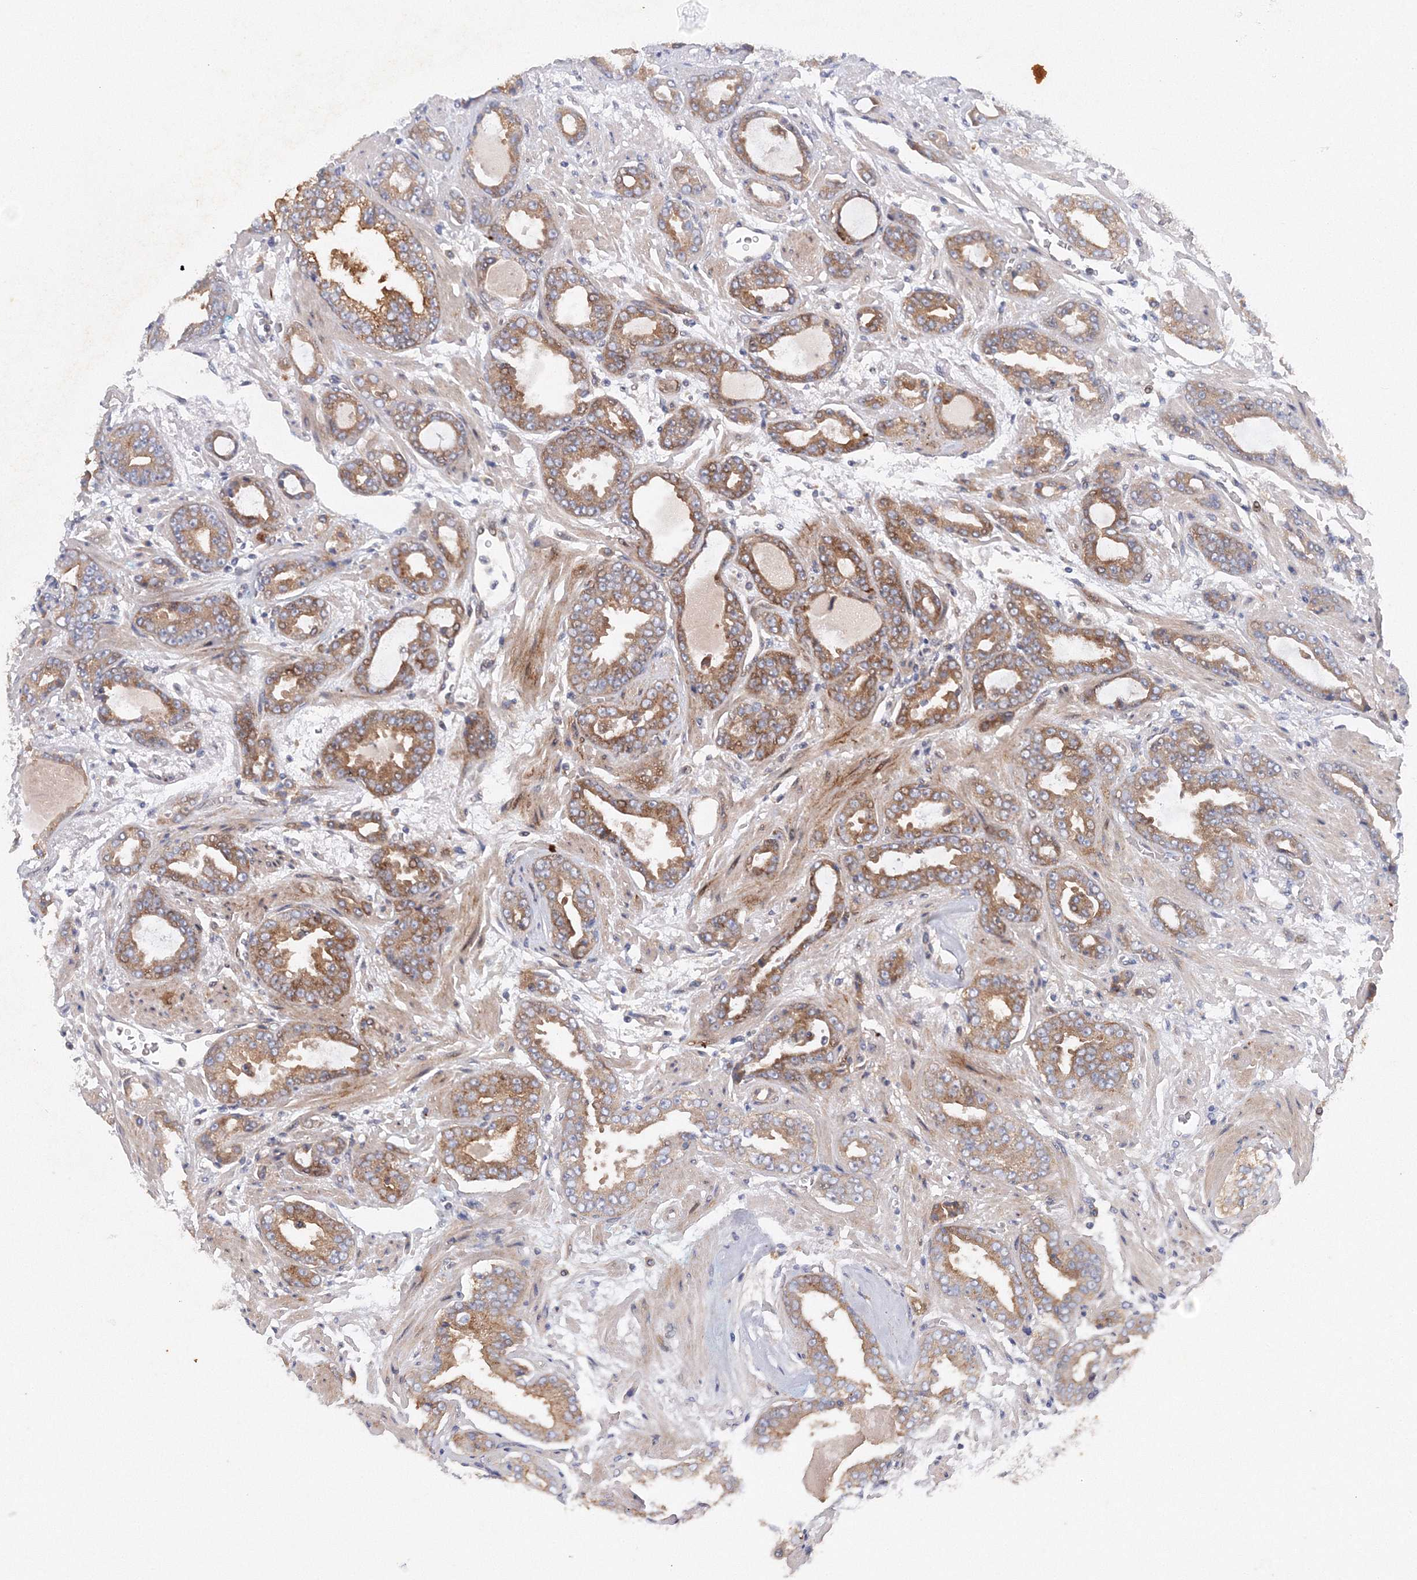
{"staining": {"intensity": "moderate", "quantity": ">75%", "location": "cytoplasmic/membranous"}, "tissue": "prostate cancer", "cell_type": "Tumor cells", "image_type": "cancer", "snomed": [{"axis": "morphology", "description": "Adenocarcinoma, High grade"}, {"axis": "topography", "description": "Prostate"}], "caption": "An IHC histopathology image of neoplastic tissue is shown. Protein staining in brown shows moderate cytoplasmic/membranous positivity in prostate high-grade adenocarcinoma within tumor cells. Using DAB (brown) and hematoxylin (blue) stains, captured at high magnification using brightfield microscopy.", "gene": "SLC36A1", "patient": {"sex": "male", "age": 71}}